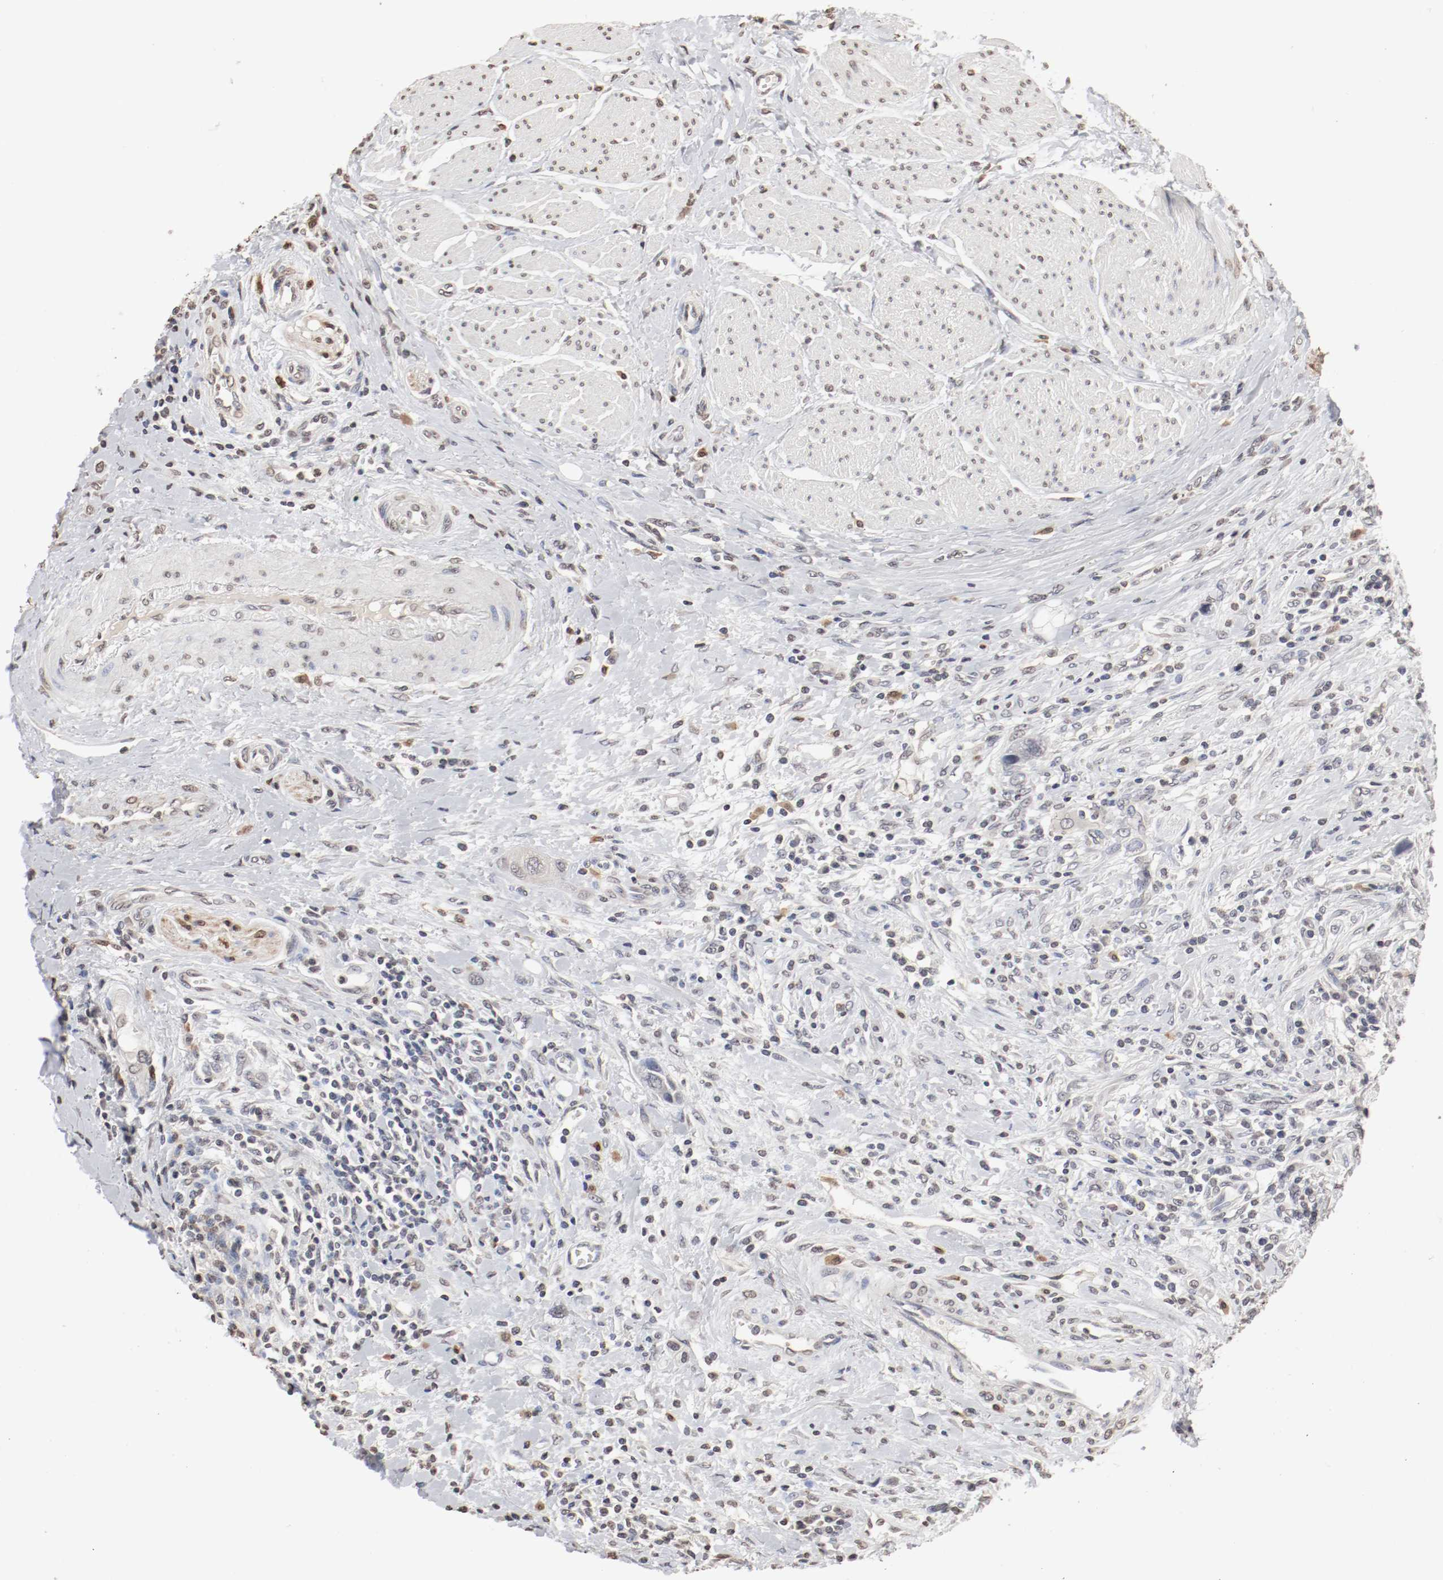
{"staining": {"intensity": "weak", "quantity": "<25%", "location": "nuclear"}, "tissue": "urothelial cancer", "cell_type": "Tumor cells", "image_type": "cancer", "snomed": [{"axis": "morphology", "description": "Urothelial carcinoma, High grade"}, {"axis": "topography", "description": "Urinary bladder"}], "caption": "Immunohistochemical staining of high-grade urothelial carcinoma reveals no significant positivity in tumor cells.", "gene": "WASL", "patient": {"sex": "male", "age": 50}}